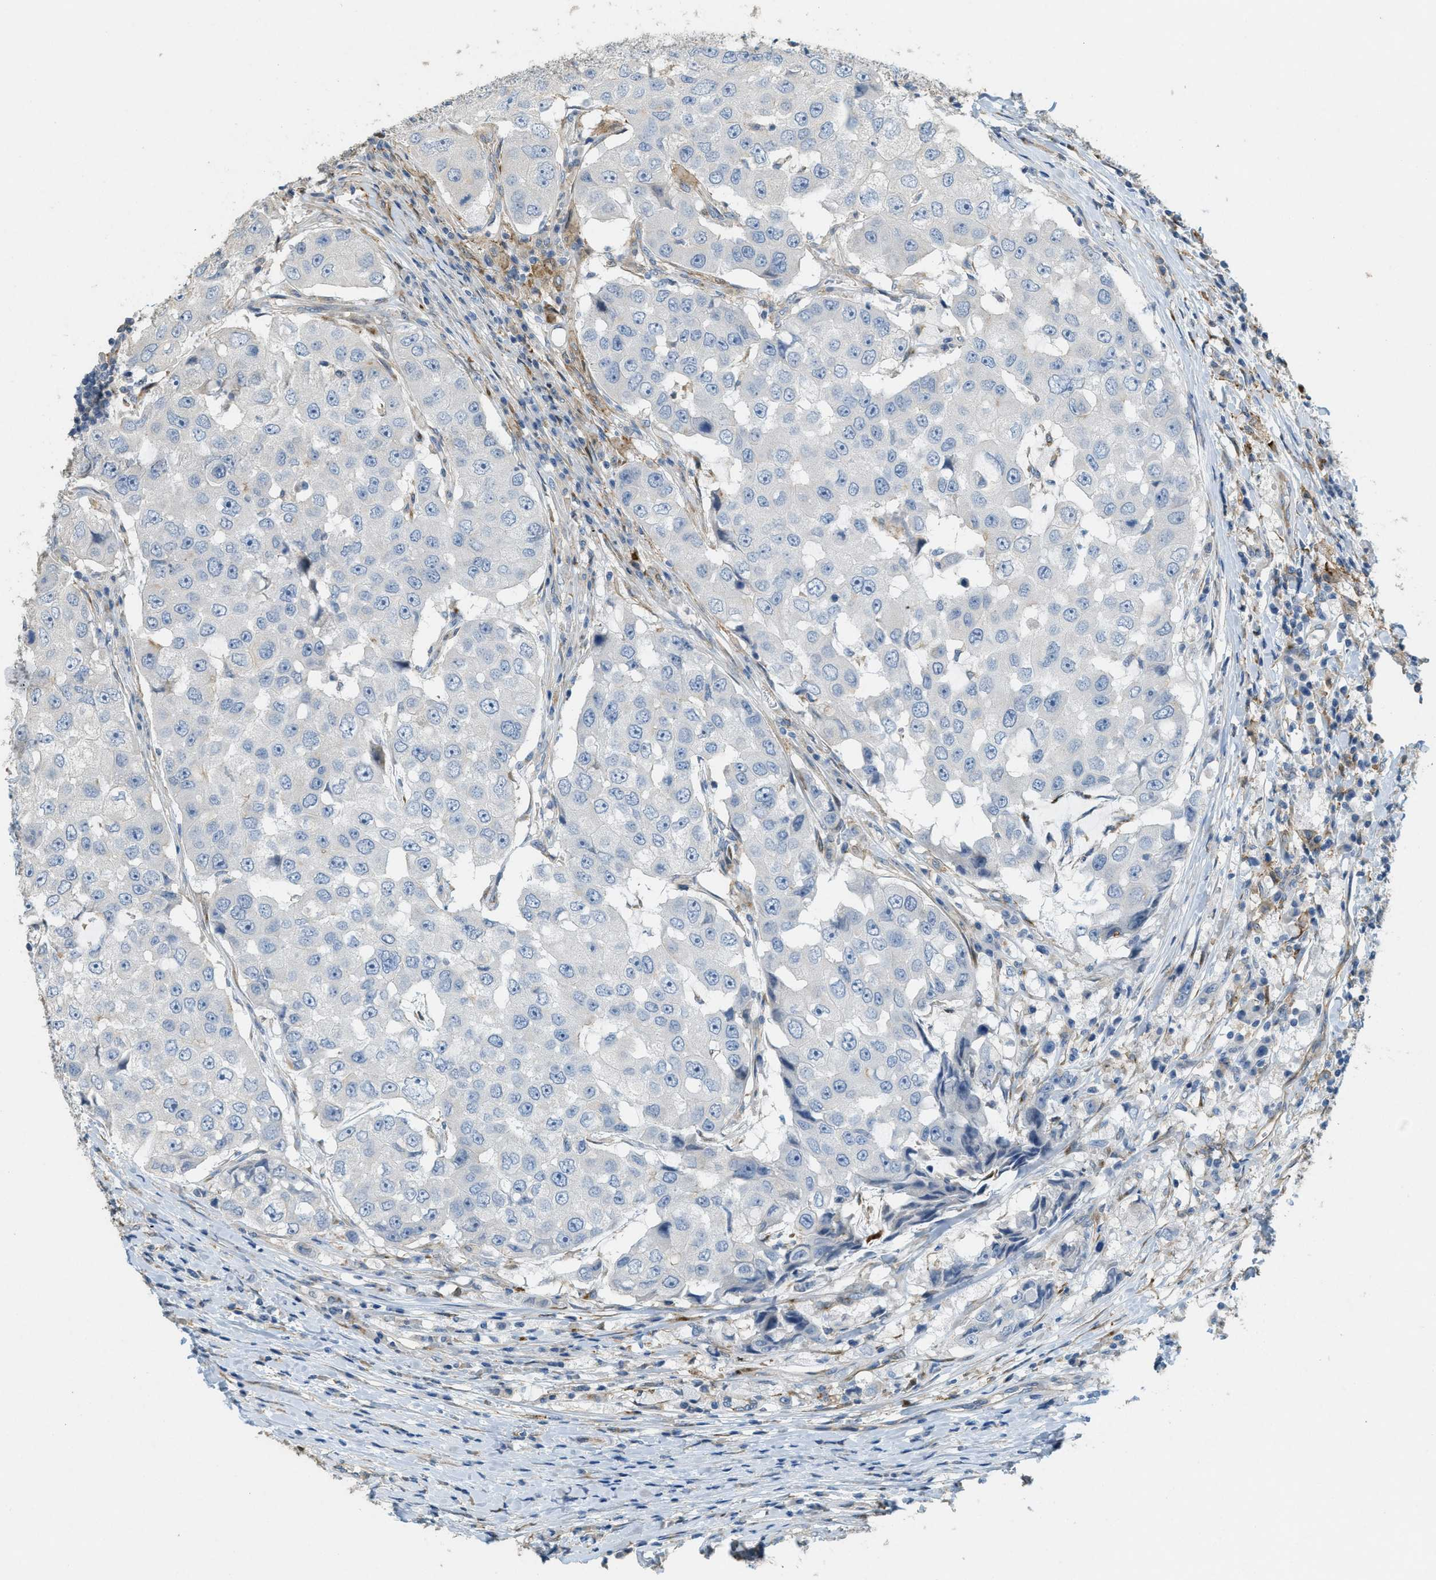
{"staining": {"intensity": "moderate", "quantity": "<25%", "location": "cytoplasmic/membranous"}, "tissue": "breast cancer", "cell_type": "Tumor cells", "image_type": "cancer", "snomed": [{"axis": "morphology", "description": "Duct carcinoma"}, {"axis": "topography", "description": "Breast"}], "caption": "Tumor cells demonstrate low levels of moderate cytoplasmic/membranous staining in about <25% of cells in human invasive ductal carcinoma (breast).", "gene": "ADCY5", "patient": {"sex": "female", "age": 27}}